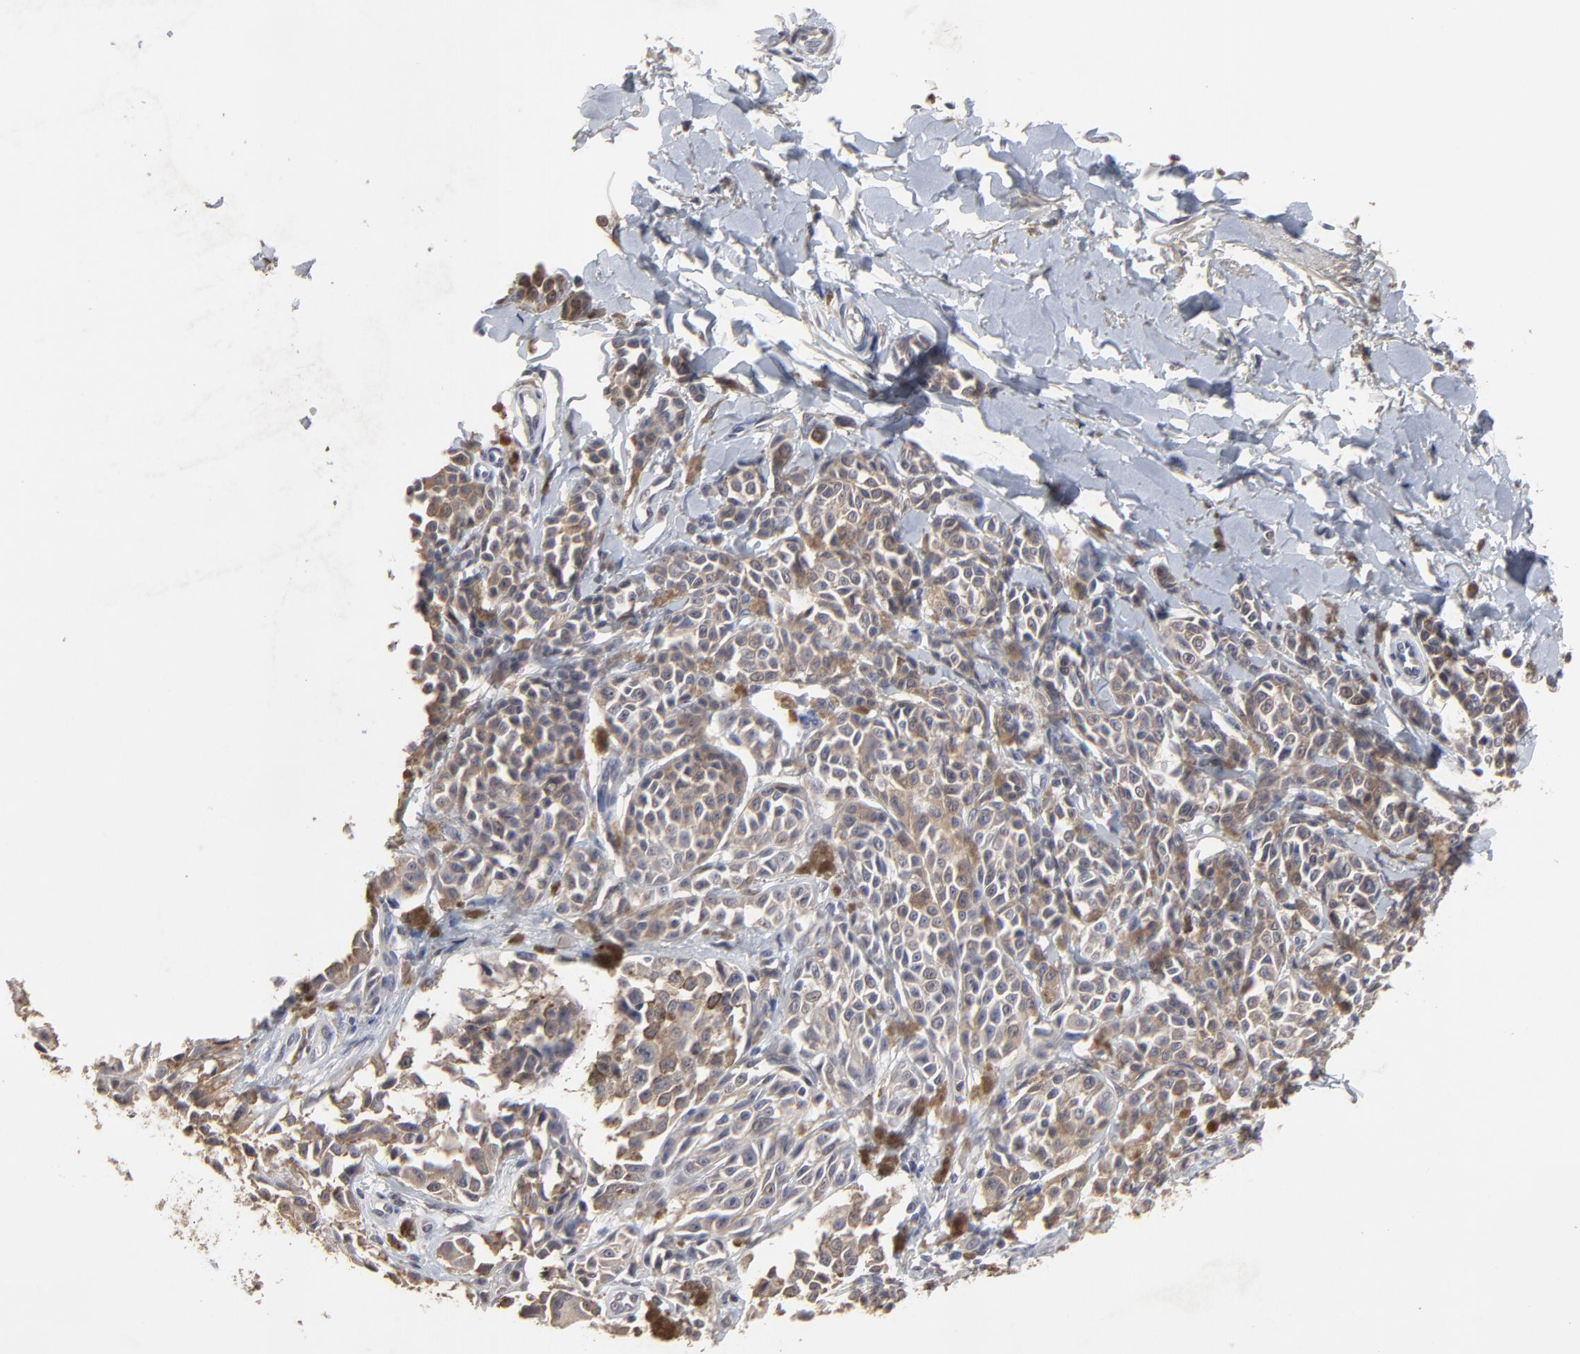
{"staining": {"intensity": "weak", "quantity": ">75%", "location": "nuclear"}, "tissue": "melanoma", "cell_type": "Tumor cells", "image_type": "cancer", "snomed": [{"axis": "morphology", "description": "Malignant melanoma, NOS"}, {"axis": "topography", "description": "Skin"}], "caption": "This micrograph displays IHC staining of malignant melanoma, with low weak nuclear staining in about >75% of tumor cells.", "gene": "VPREB3", "patient": {"sex": "female", "age": 38}}